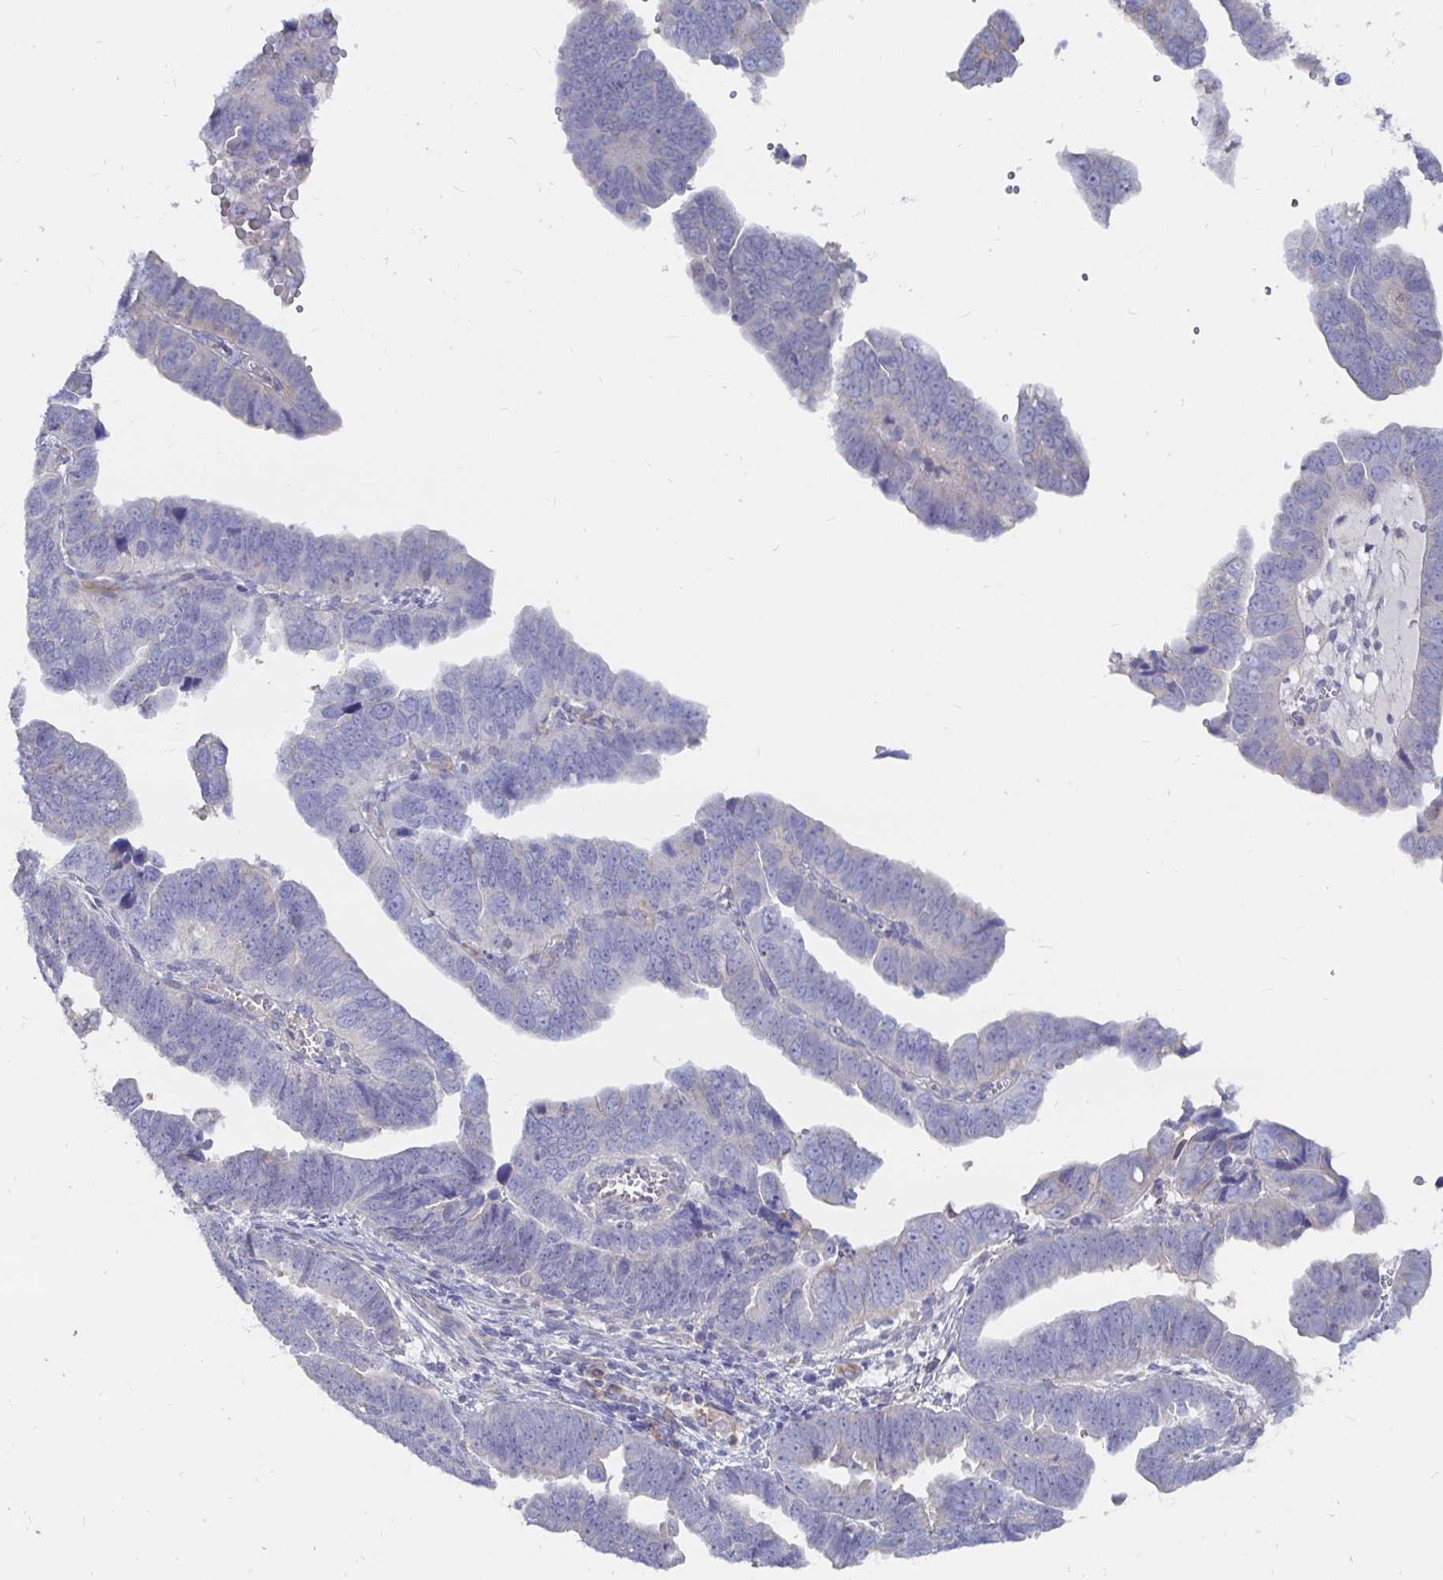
{"staining": {"intensity": "negative", "quantity": "none", "location": "none"}, "tissue": "endometrial cancer", "cell_type": "Tumor cells", "image_type": "cancer", "snomed": [{"axis": "morphology", "description": "Adenocarcinoma, NOS"}, {"axis": "topography", "description": "Endometrium"}], "caption": "This is a micrograph of immunohistochemistry staining of endometrial cancer, which shows no expression in tumor cells.", "gene": "KCTD19", "patient": {"sex": "female", "age": 75}}